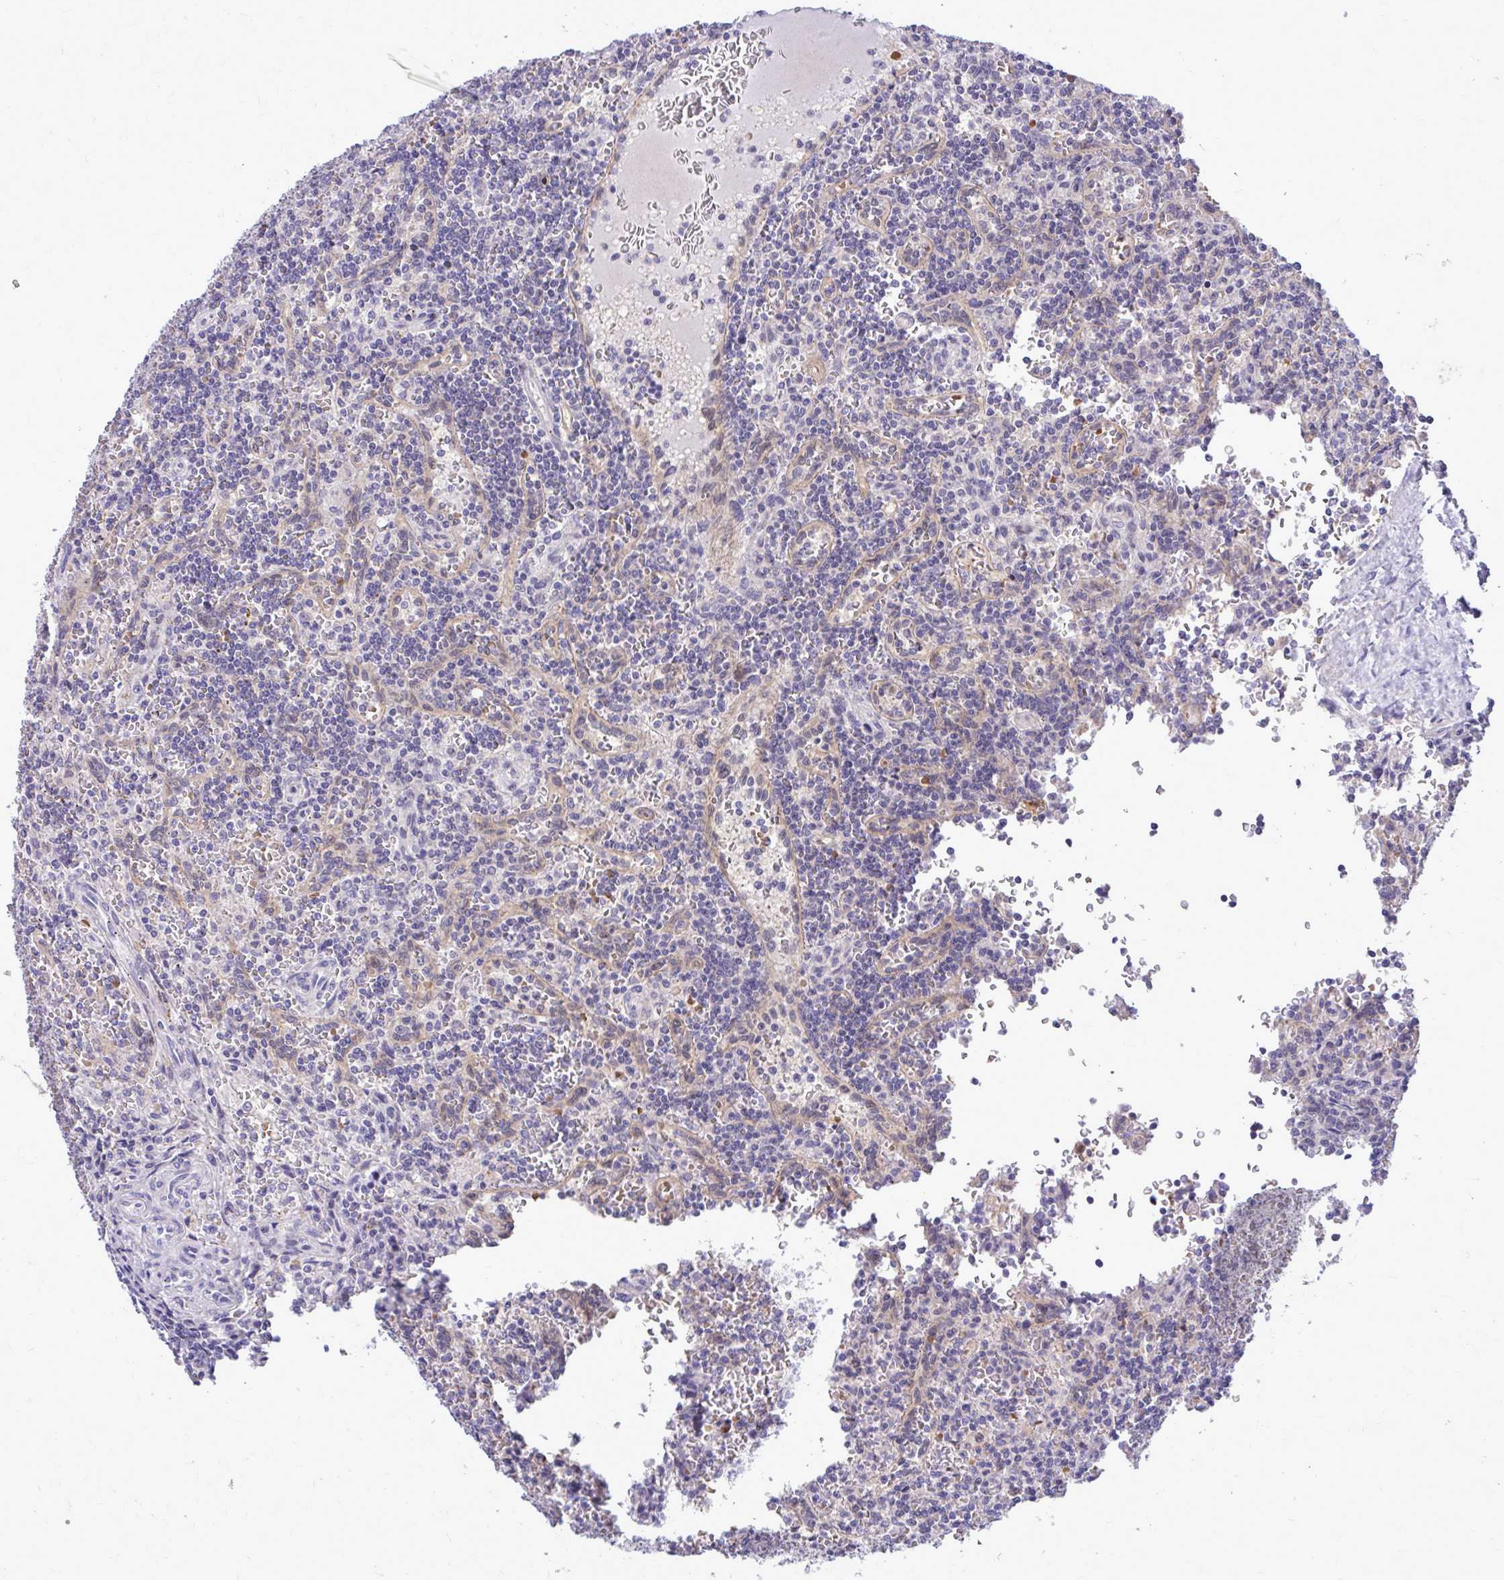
{"staining": {"intensity": "negative", "quantity": "none", "location": "none"}, "tissue": "lymphoma", "cell_type": "Tumor cells", "image_type": "cancer", "snomed": [{"axis": "morphology", "description": "Malignant lymphoma, non-Hodgkin's type, Low grade"}, {"axis": "topography", "description": "Spleen"}], "caption": "High power microscopy photomicrograph of an immunohistochemistry micrograph of lymphoma, revealing no significant positivity in tumor cells.", "gene": "DPY19L1", "patient": {"sex": "male", "age": 73}}